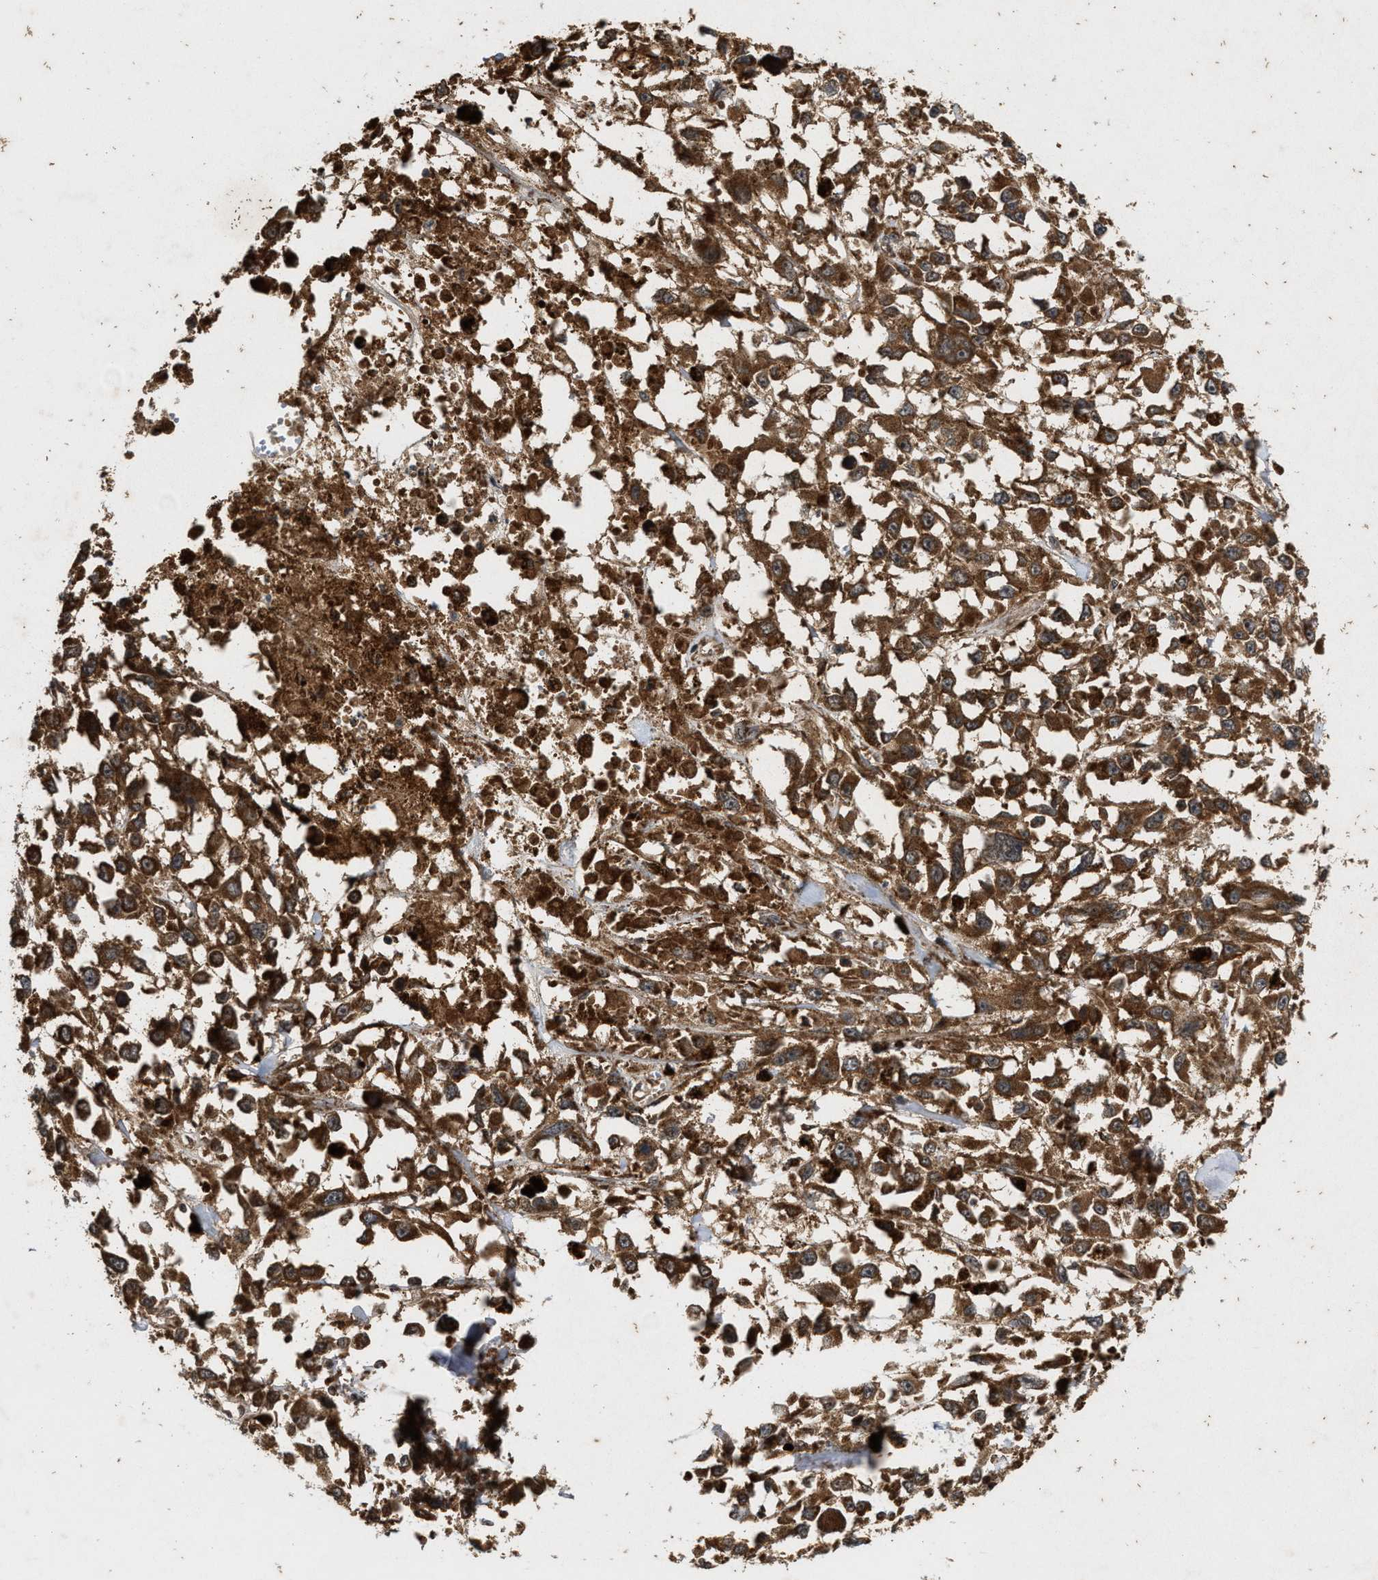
{"staining": {"intensity": "moderate", "quantity": ">75%", "location": "cytoplasmic/membranous"}, "tissue": "melanoma", "cell_type": "Tumor cells", "image_type": "cancer", "snomed": [{"axis": "morphology", "description": "Malignant melanoma, Metastatic site"}, {"axis": "topography", "description": "Lymph node"}], "caption": "Immunohistochemical staining of human malignant melanoma (metastatic site) reveals medium levels of moderate cytoplasmic/membranous protein positivity in about >75% of tumor cells.", "gene": "CFLAR", "patient": {"sex": "male", "age": 59}}